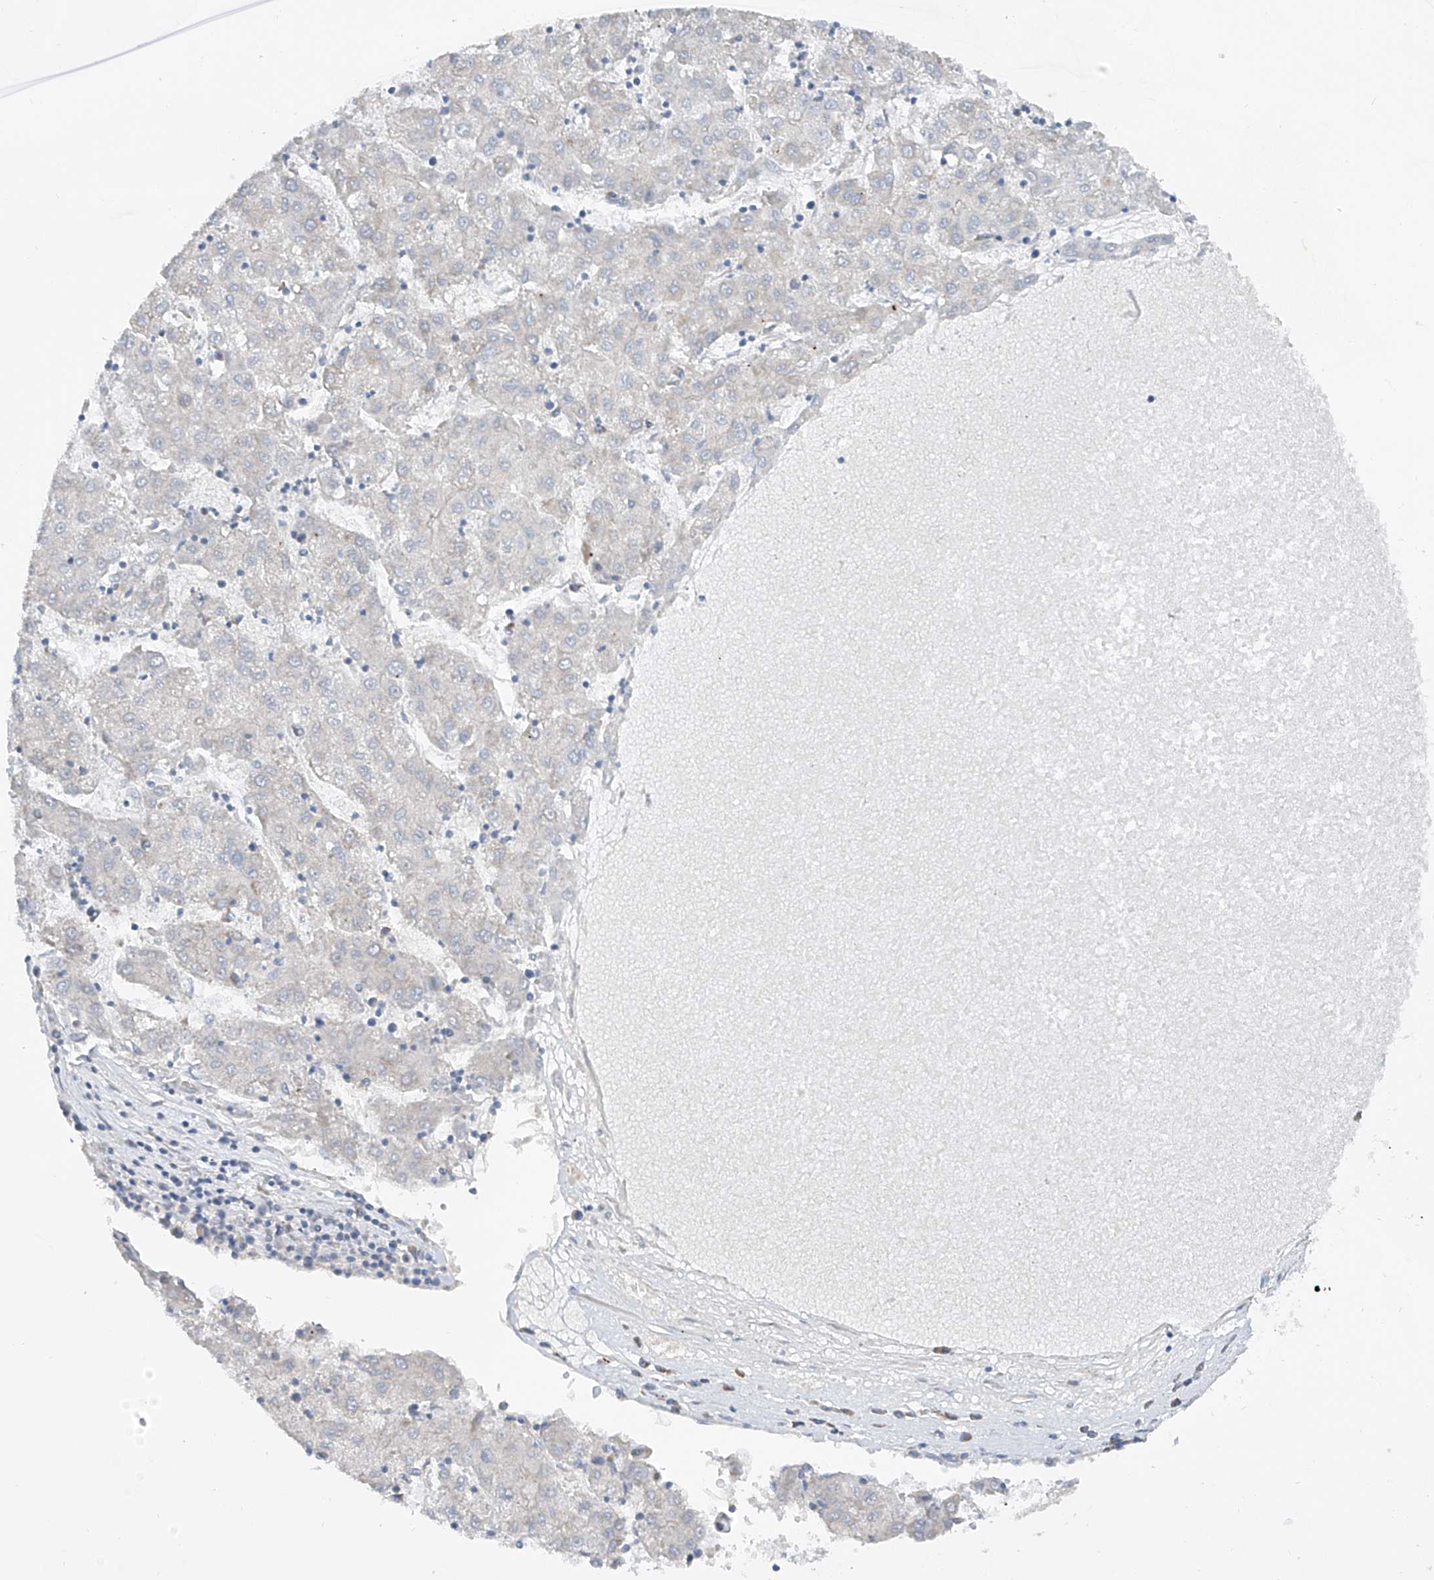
{"staining": {"intensity": "negative", "quantity": "none", "location": "none"}, "tissue": "liver cancer", "cell_type": "Tumor cells", "image_type": "cancer", "snomed": [{"axis": "morphology", "description": "Carcinoma, Hepatocellular, NOS"}, {"axis": "topography", "description": "Liver"}], "caption": "Immunohistochemistry histopathology image of human hepatocellular carcinoma (liver) stained for a protein (brown), which shows no expression in tumor cells. (IHC, brightfield microscopy, high magnification).", "gene": "LCA5", "patient": {"sex": "male", "age": 72}}